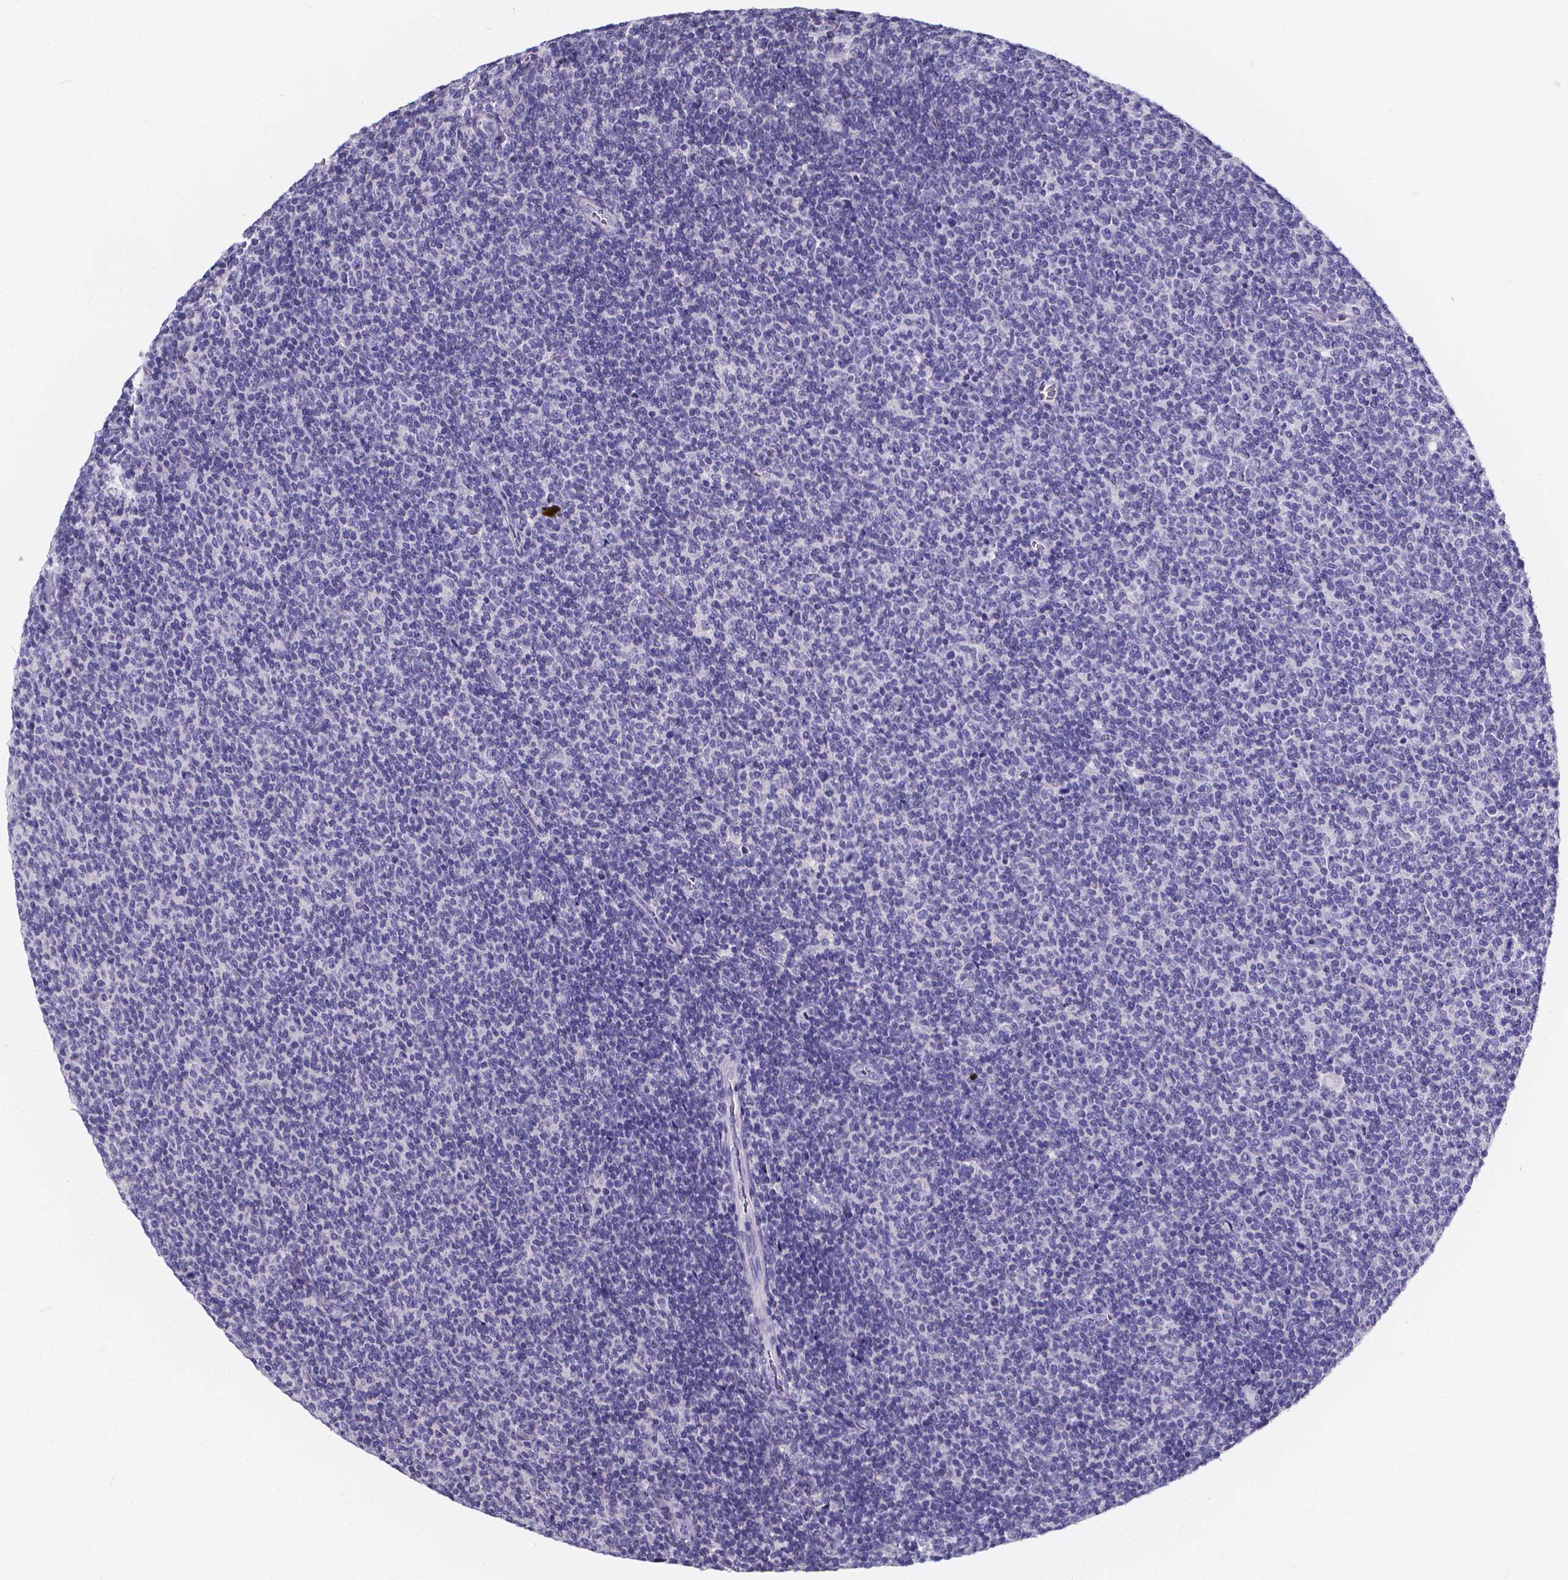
{"staining": {"intensity": "negative", "quantity": "none", "location": "none"}, "tissue": "lymphoma", "cell_type": "Tumor cells", "image_type": "cancer", "snomed": [{"axis": "morphology", "description": "Malignant lymphoma, non-Hodgkin's type, Low grade"}, {"axis": "topography", "description": "Lymph node"}], "caption": "The histopathology image demonstrates no significant positivity in tumor cells of low-grade malignant lymphoma, non-Hodgkin's type.", "gene": "SPEF2", "patient": {"sex": "male", "age": 52}}